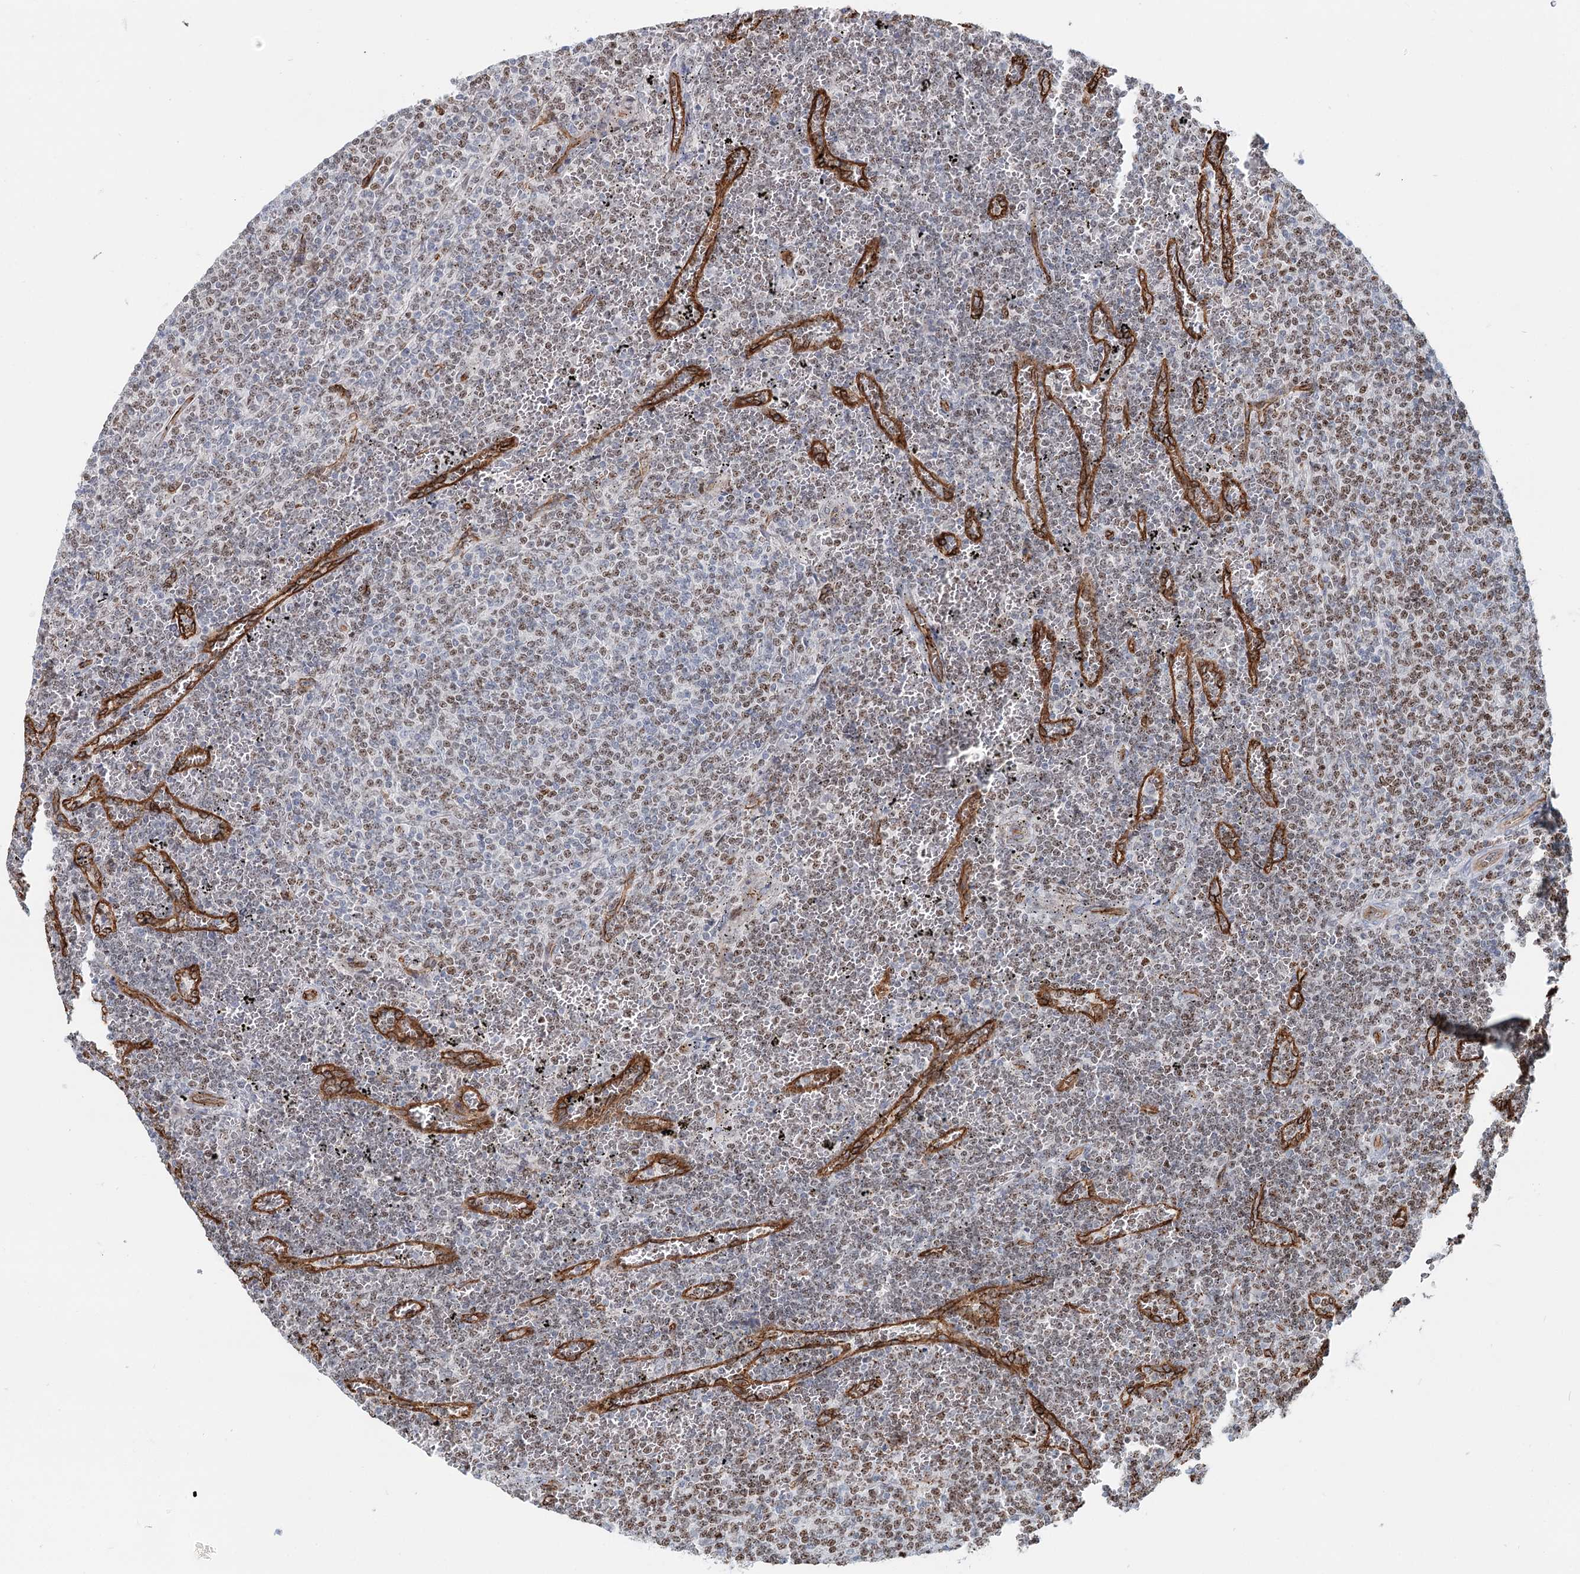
{"staining": {"intensity": "moderate", "quantity": "25%-75%", "location": "nuclear"}, "tissue": "lymphoma", "cell_type": "Tumor cells", "image_type": "cancer", "snomed": [{"axis": "morphology", "description": "Malignant lymphoma, non-Hodgkin's type, Low grade"}, {"axis": "topography", "description": "Spleen"}], "caption": "Protein expression analysis of human lymphoma reveals moderate nuclear positivity in about 25%-75% of tumor cells.", "gene": "ZFYVE28", "patient": {"sex": "female", "age": 50}}